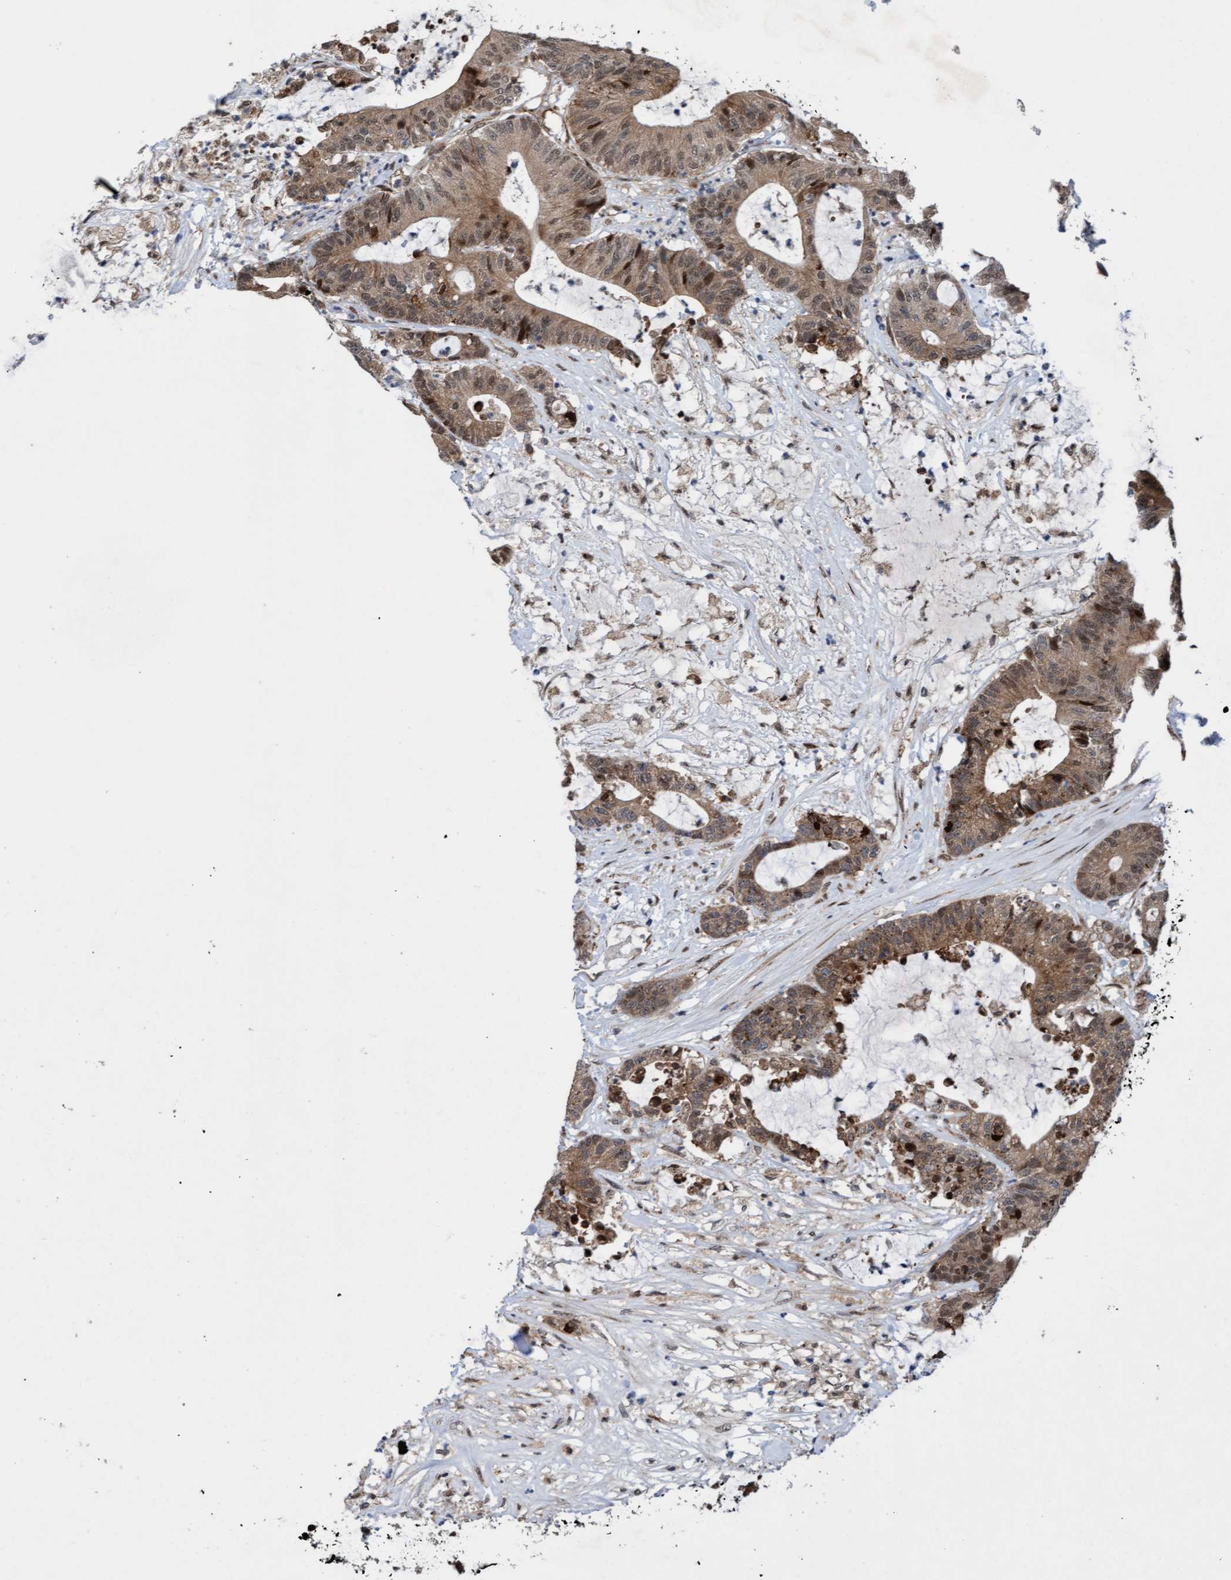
{"staining": {"intensity": "moderate", "quantity": ">75%", "location": "cytoplasmic/membranous"}, "tissue": "colorectal cancer", "cell_type": "Tumor cells", "image_type": "cancer", "snomed": [{"axis": "morphology", "description": "Adenocarcinoma, NOS"}, {"axis": "topography", "description": "Colon"}], "caption": "Immunohistochemical staining of human adenocarcinoma (colorectal) demonstrates moderate cytoplasmic/membranous protein staining in approximately >75% of tumor cells.", "gene": "TANC2", "patient": {"sex": "female", "age": 84}}